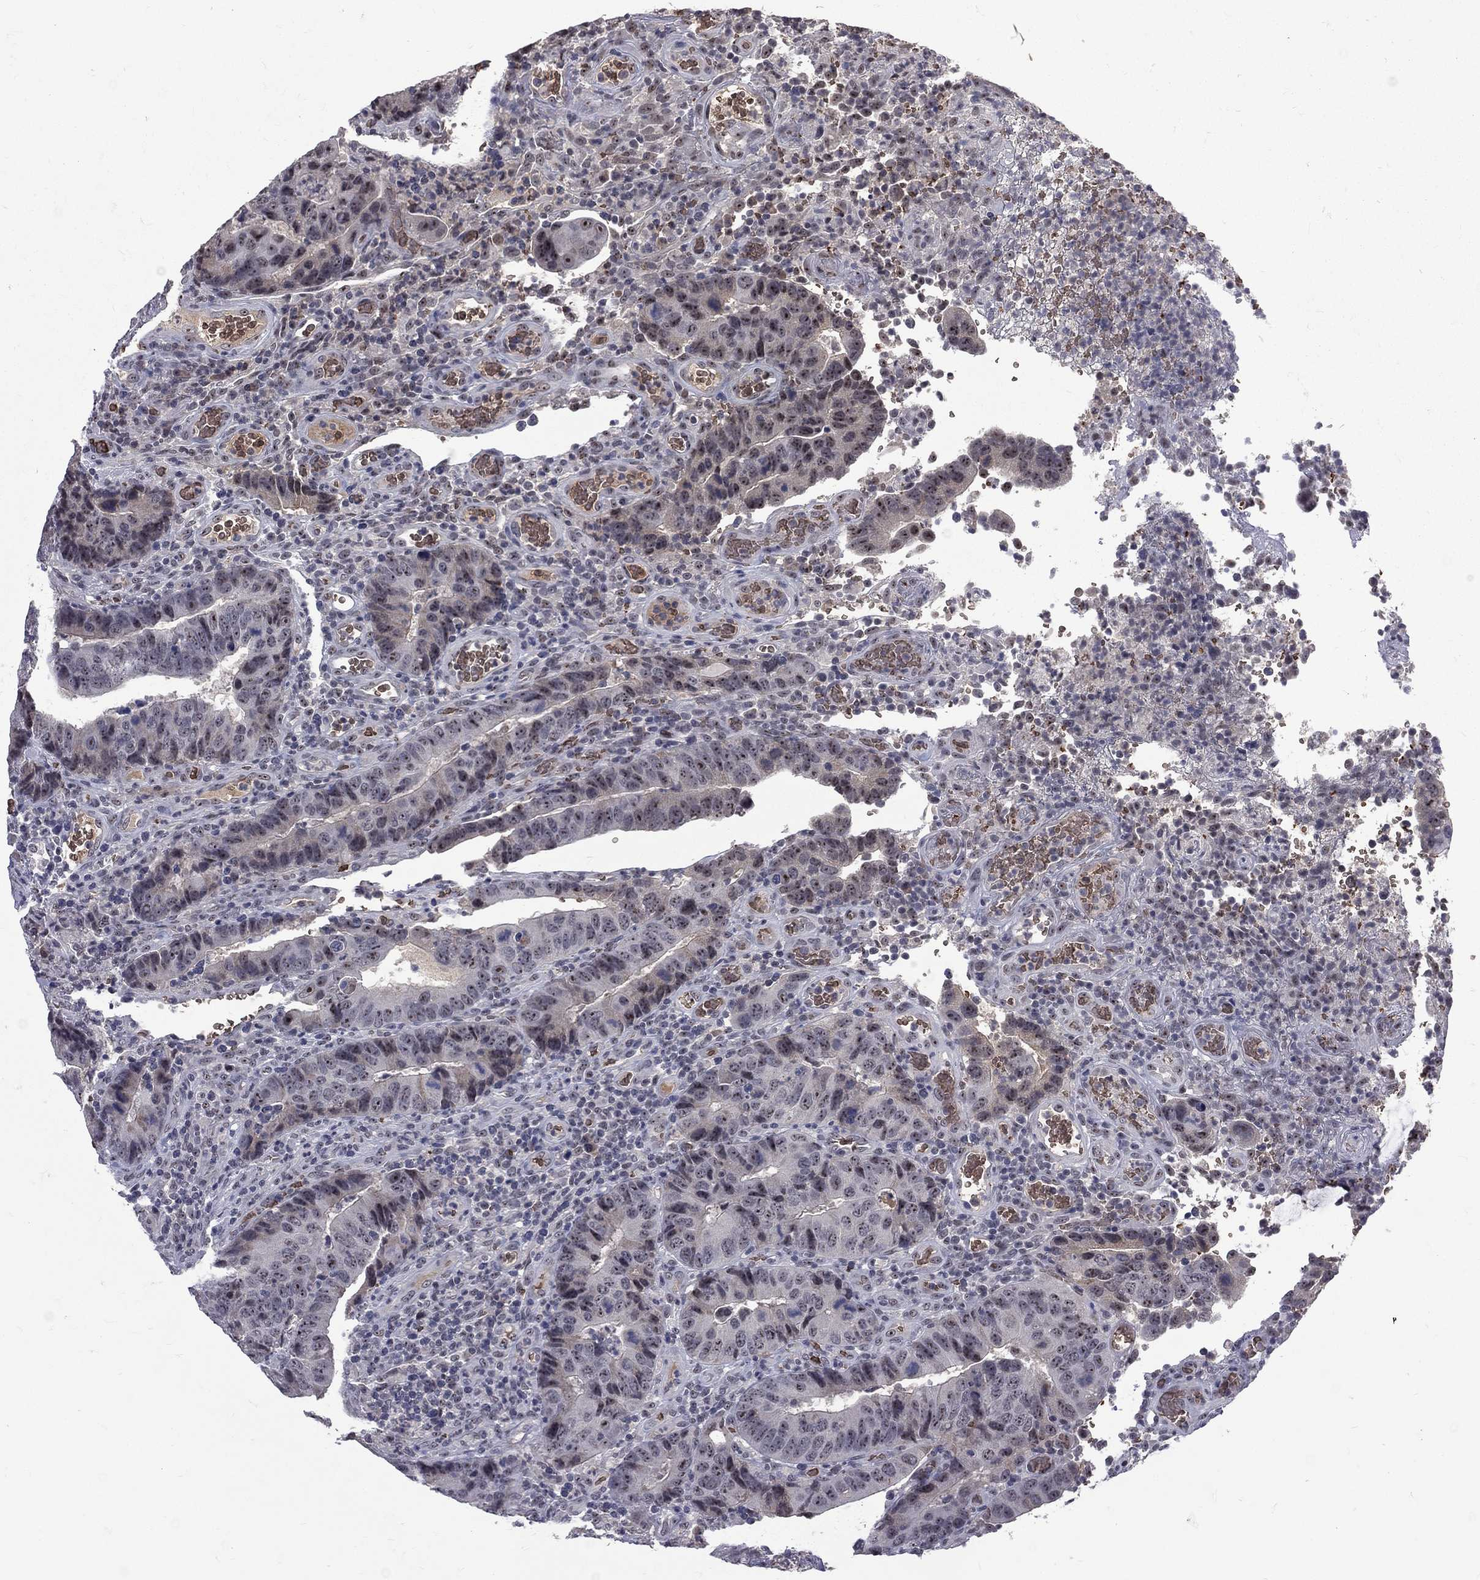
{"staining": {"intensity": "negative", "quantity": "none", "location": "none"}, "tissue": "colorectal cancer", "cell_type": "Tumor cells", "image_type": "cancer", "snomed": [{"axis": "morphology", "description": "Adenocarcinoma, NOS"}, {"axis": "topography", "description": "Colon"}], "caption": "This micrograph is of adenocarcinoma (colorectal) stained with immunohistochemistry to label a protein in brown with the nuclei are counter-stained blue. There is no positivity in tumor cells.", "gene": "DSG4", "patient": {"sex": "female", "age": 56}}